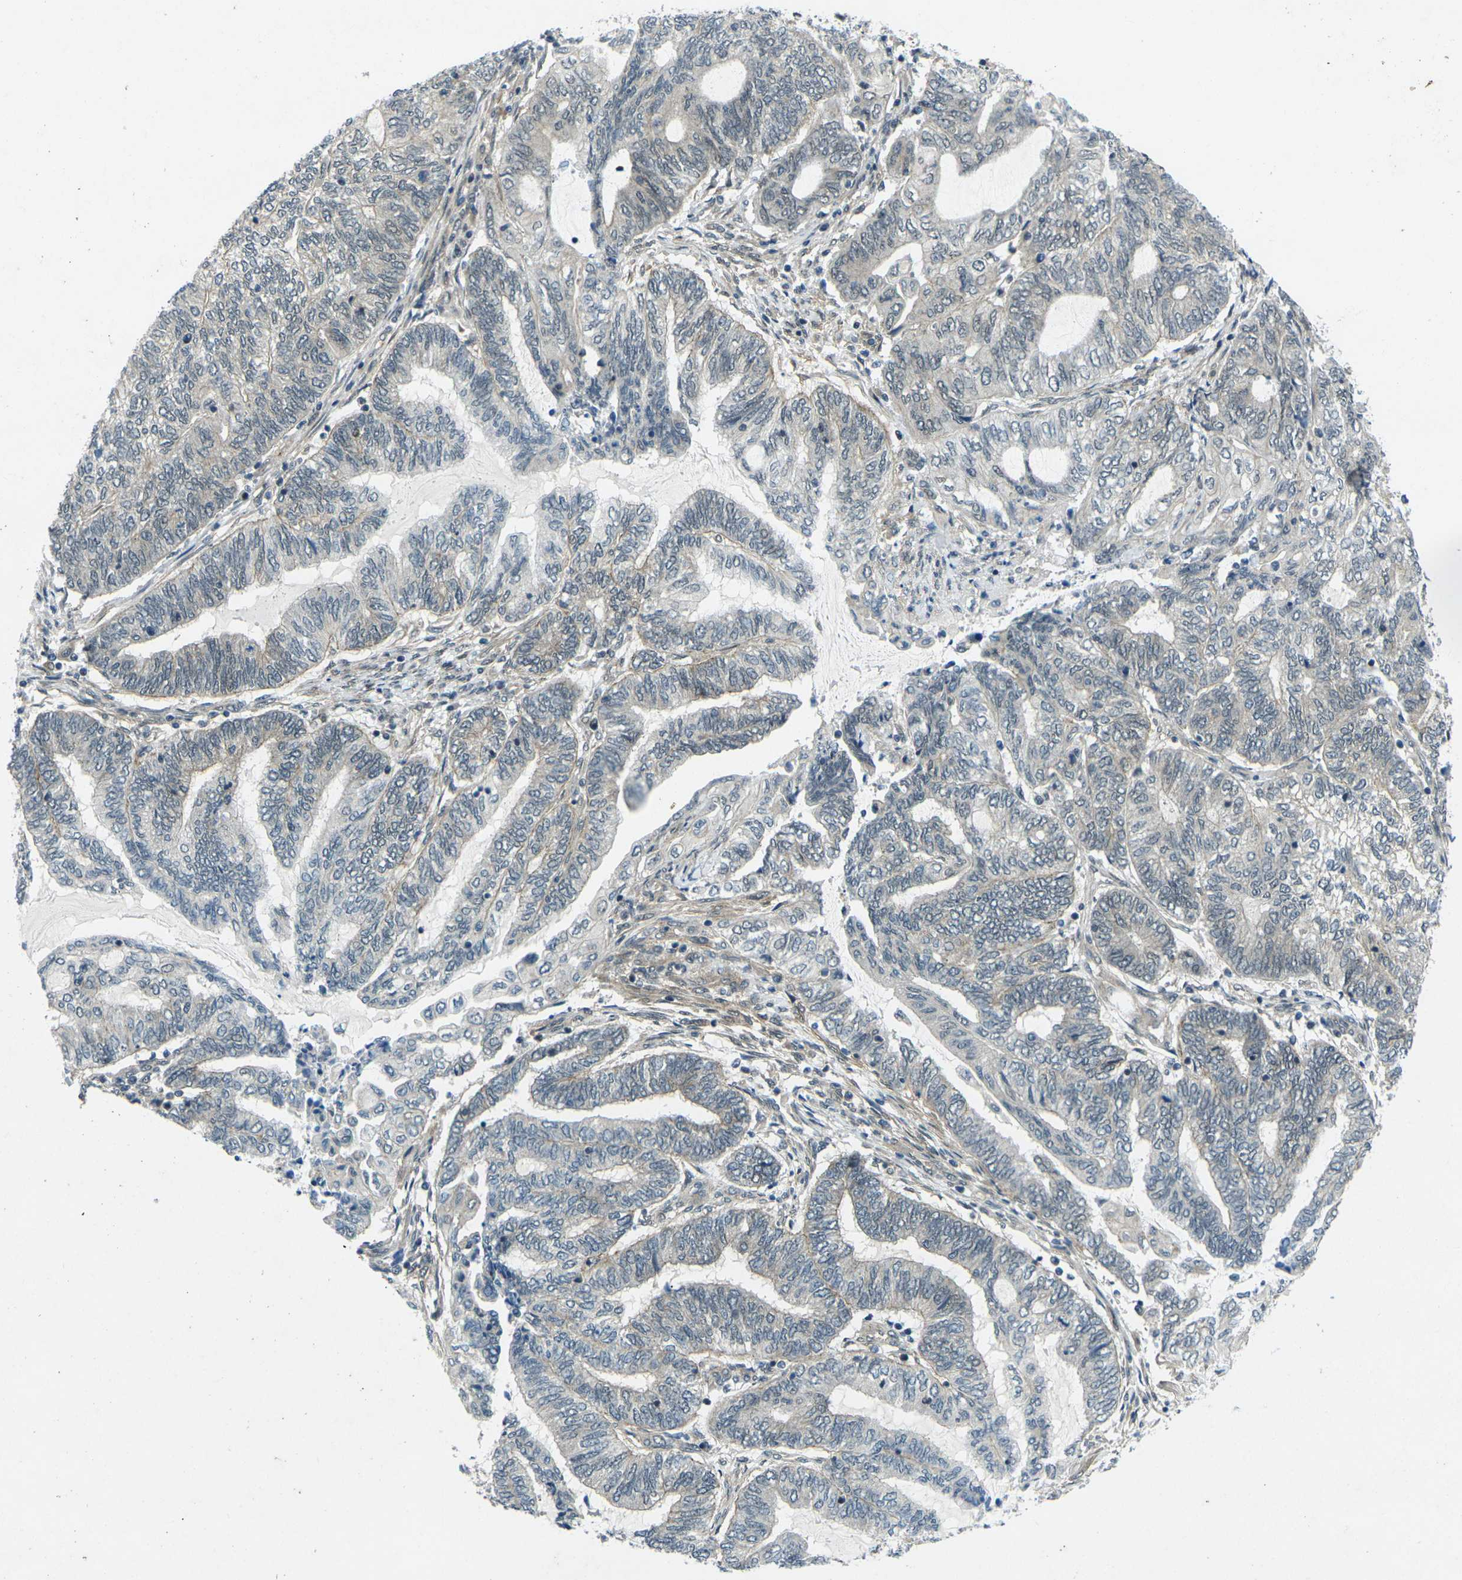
{"staining": {"intensity": "negative", "quantity": "none", "location": "none"}, "tissue": "endometrial cancer", "cell_type": "Tumor cells", "image_type": "cancer", "snomed": [{"axis": "morphology", "description": "Adenocarcinoma, NOS"}, {"axis": "topography", "description": "Uterus"}, {"axis": "topography", "description": "Endometrium"}], "caption": "Immunohistochemistry (IHC) micrograph of neoplastic tissue: endometrial cancer (adenocarcinoma) stained with DAB (3,3'-diaminobenzidine) shows no significant protein staining in tumor cells. (DAB immunohistochemistry (IHC), high magnification).", "gene": "KCTD10", "patient": {"sex": "female", "age": 70}}